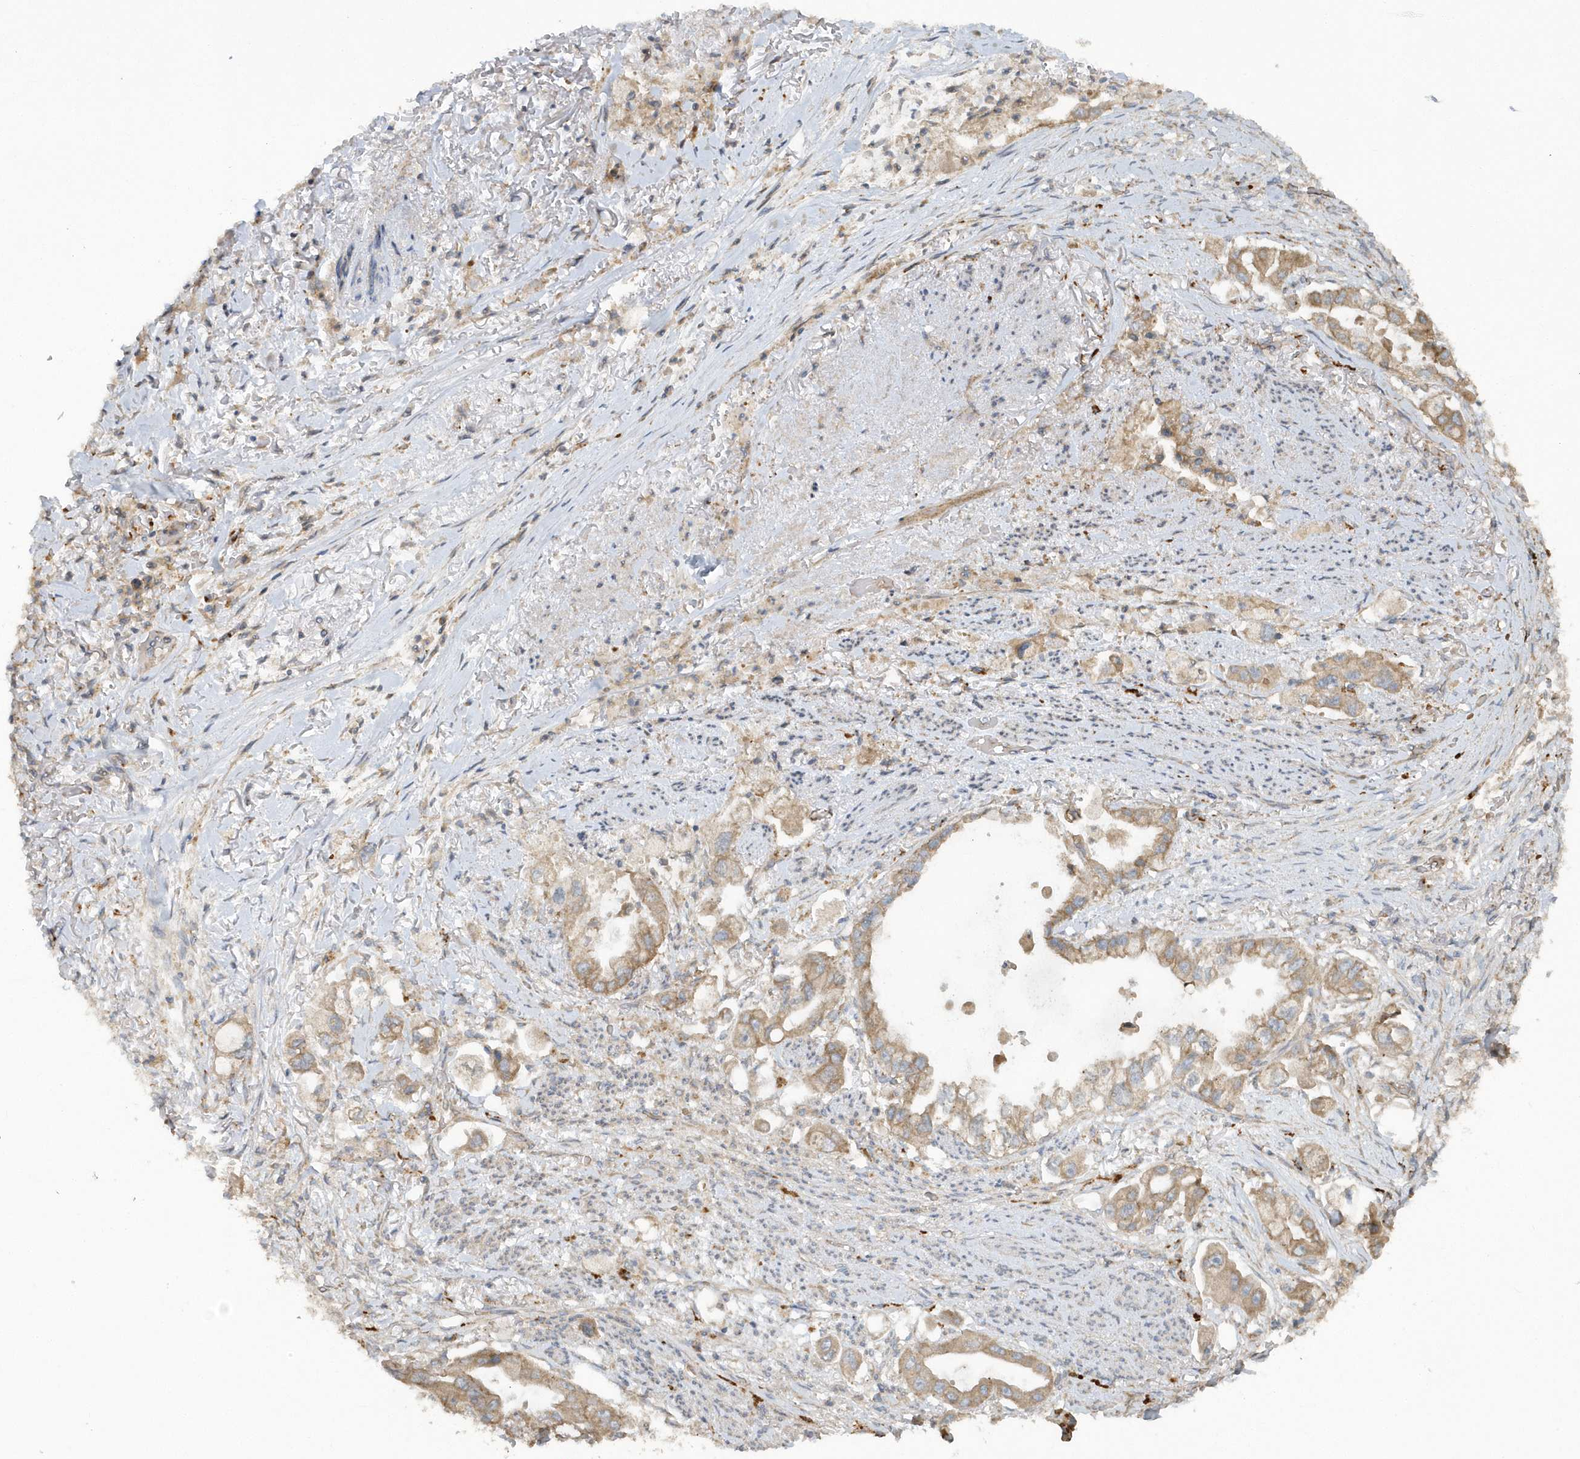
{"staining": {"intensity": "moderate", "quantity": ">75%", "location": "cytoplasmic/membranous"}, "tissue": "stomach cancer", "cell_type": "Tumor cells", "image_type": "cancer", "snomed": [{"axis": "morphology", "description": "Adenocarcinoma, NOS"}, {"axis": "topography", "description": "Stomach"}], "caption": "Stomach adenocarcinoma was stained to show a protein in brown. There is medium levels of moderate cytoplasmic/membranous staining in approximately >75% of tumor cells. The staining was performed using DAB (3,3'-diaminobenzidine), with brown indicating positive protein expression. Nuclei are stained blue with hematoxylin.", "gene": "CNOT10", "patient": {"sex": "male", "age": 62}}